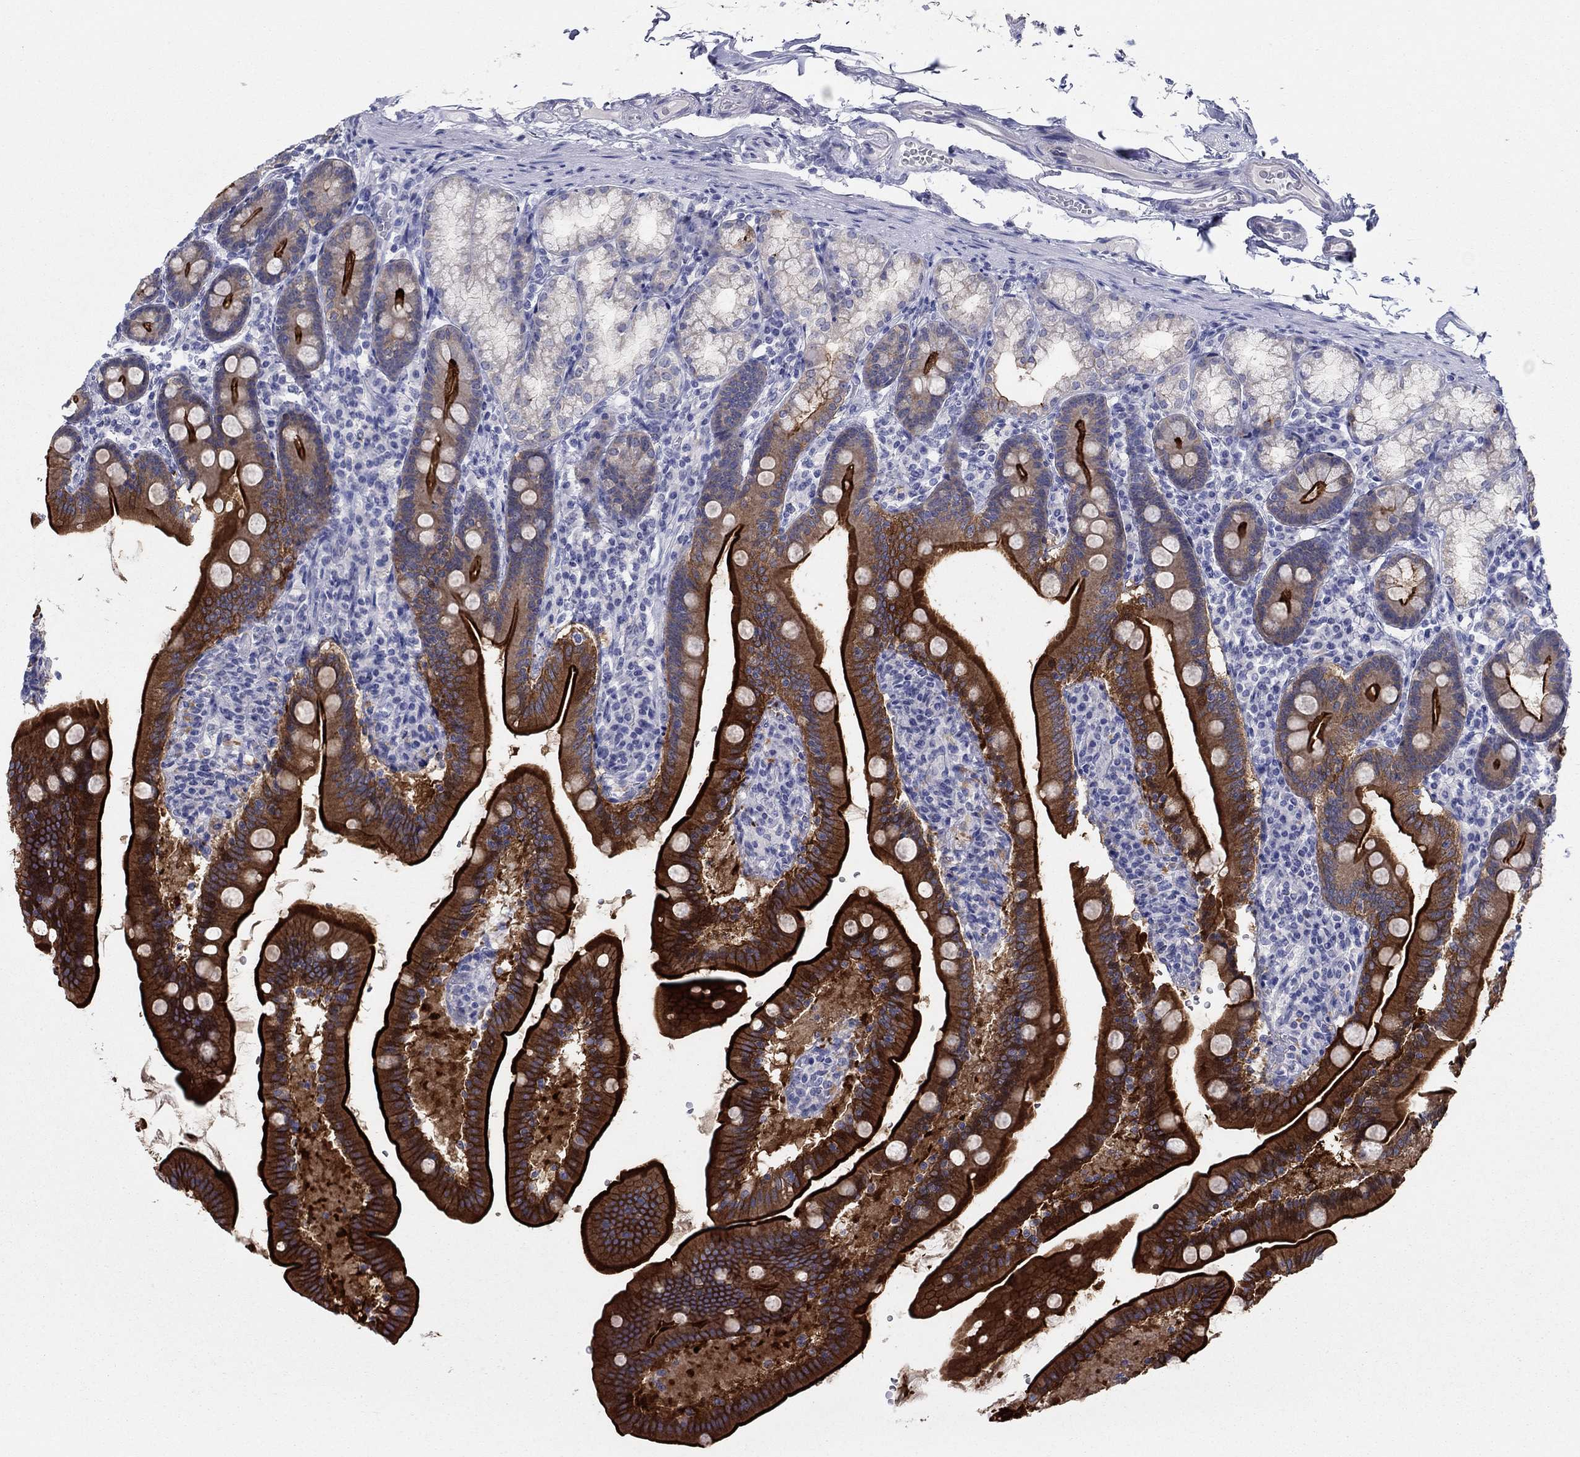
{"staining": {"intensity": "strong", "quantity": ">75%", "location": "cytoplasmic/membranous"}, "tissue": "duodenum", "cell_type": "Glandular cells", "image_type": "normal", "snomed": [{"axis": "morphology", "description": "Normal tissue, NOS"}, {"axis": "topography", "description": "Duodenum"}], "caption": "A high-resolution micrograph shows IHC staining of benign duodenum, which exhibits strong cytoplasmic/membranous staining in approximately >75% of glandular cells.", "gene": "PLS1", "patient": {"sex": "female", "age": 67}}